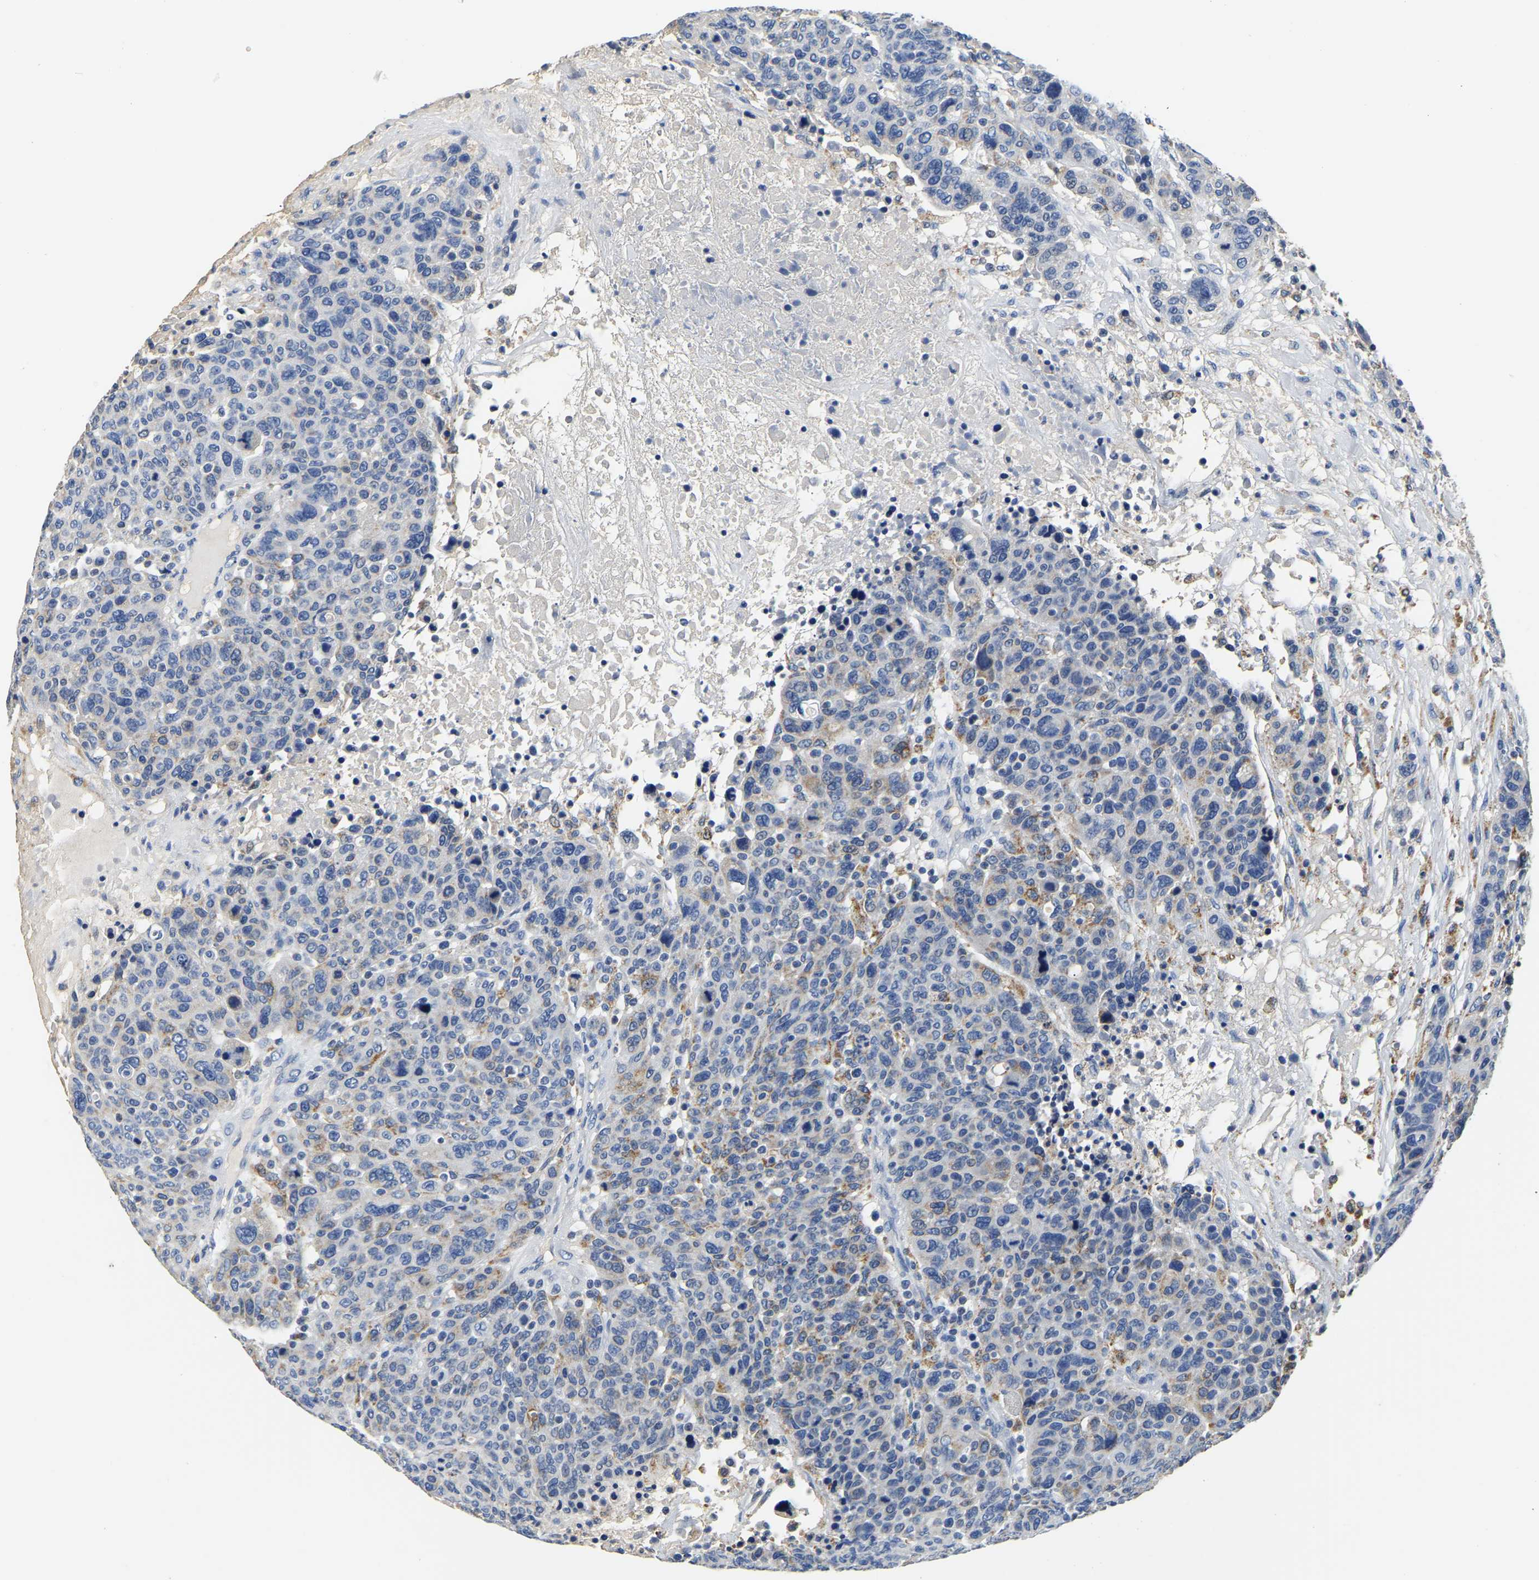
{"staining": {"intensity": "moderate", "quantity": "<25%", "location": "cytoplasmic/membranous"}, "tissue": "breast cancer", "cell_type": "Tumor cells", "image_type": "cancer", "snomed": [{"axis": "morphology", "description": "Duct carcinoma"}, {"axis": "topography", "description": "Breast"}], "caption": "About <25% of tumor cells in intraductal carcinoma (breast) display moderate cytoplasmic/membranous protein positivity as visualized by brown immunohistochemical staining.", "gene": "PCK2", "patient": {"sex": "female", "age": 37}}